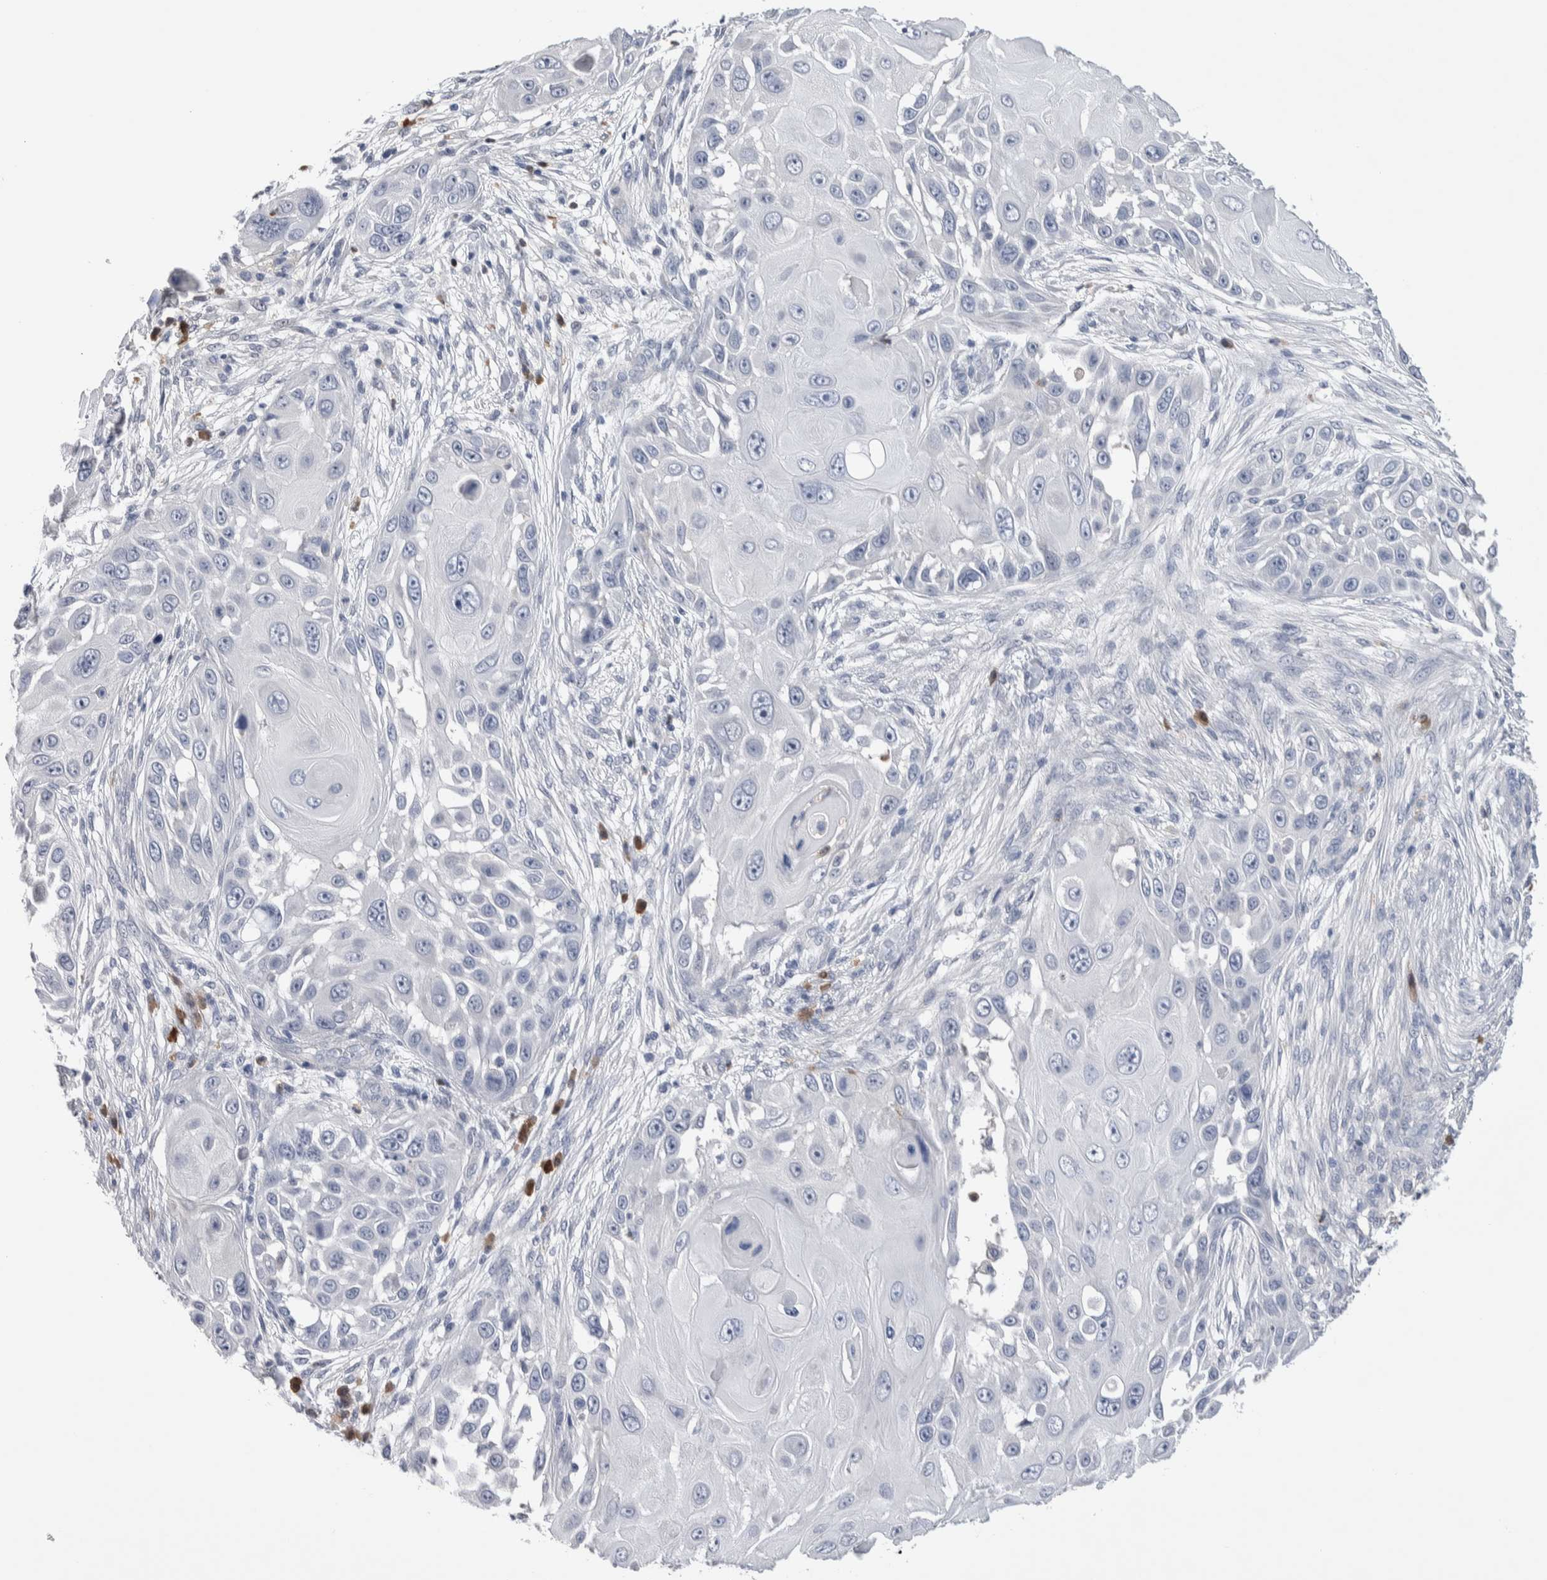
{"staining": {"intensity": "negative", "quantity": "none", "location": "none"}, "tissue": "skin cancer", "cell_type": "Tumor cells", "image_type": "cancer", "snomed": [{"axis": "morphology", "description": "Squamous cell carcinoma, NOS"}, {"axis": "topography", "description": "Skin"}], "caption": "Skin squamous cell carcinoma was stained to show a protein in brown. There is no significant staining in tumor cells.", "gene": "LURAP1L", "patient": {"sex": "female", "age": 44}}